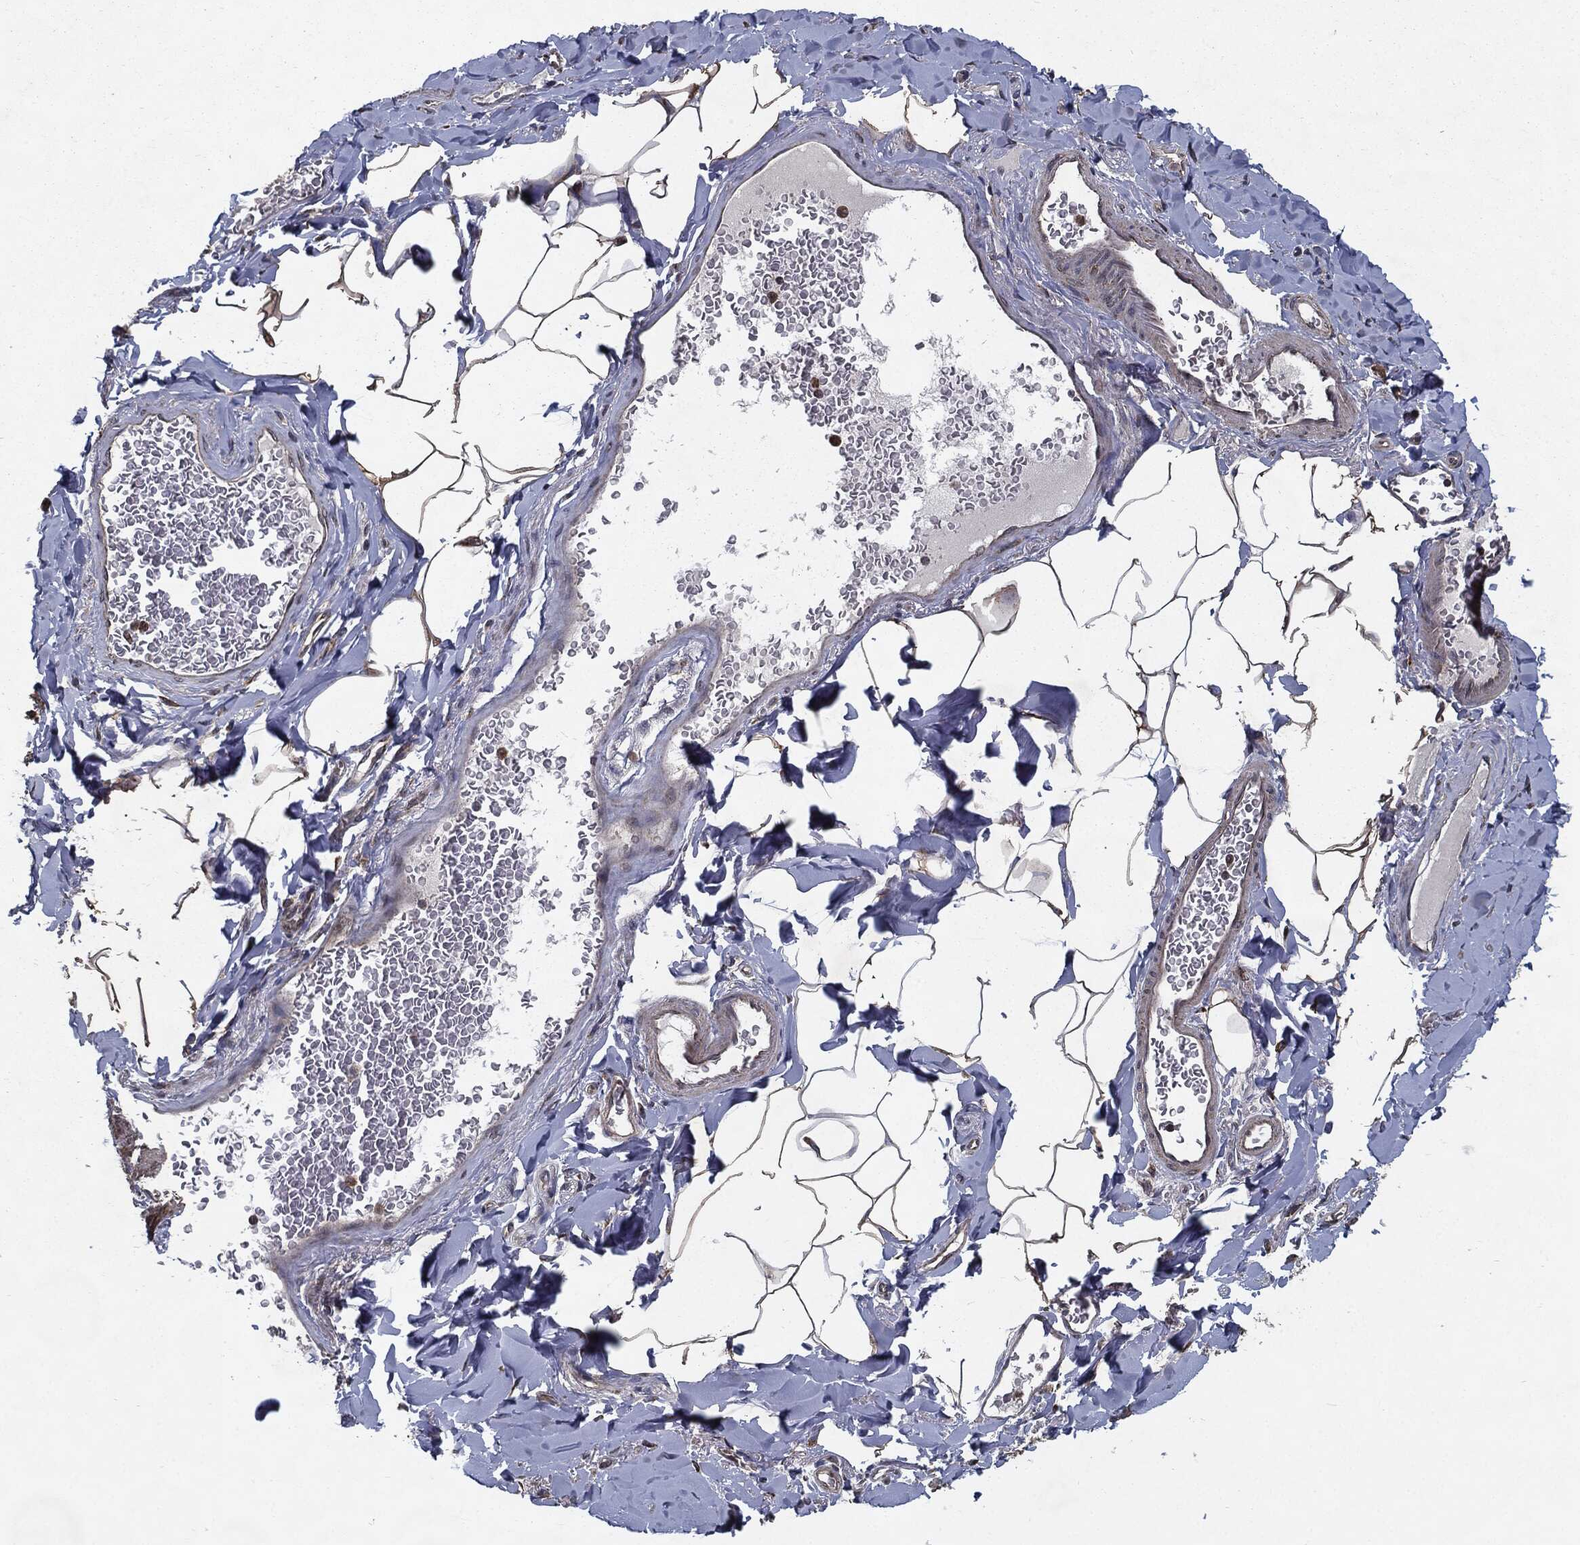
{"staining": {"intensity": "negative", "quantity": "none", "location": "none"}, "tissue": "adipose tissue", "cell_type": "Adipocytes", "image_type": "normal", "snomed": [{"axis": "morphology", "description": "Normal tissue, NOS"}, {"axis": "topography", "description": "Smooth muscle"}, {"axis": "topography", "description": "Duodenum"}, {"axis": "topography", "description": "Peripheral nerve tissue"}], "caption": "An immunohistochemistry micrograph of unremarkable adipose tissue is shown. There is no staining in adipocytes of adipose tissue.", "gene": "HDAC5", "patient": {"sex": "female", "age": 61}}